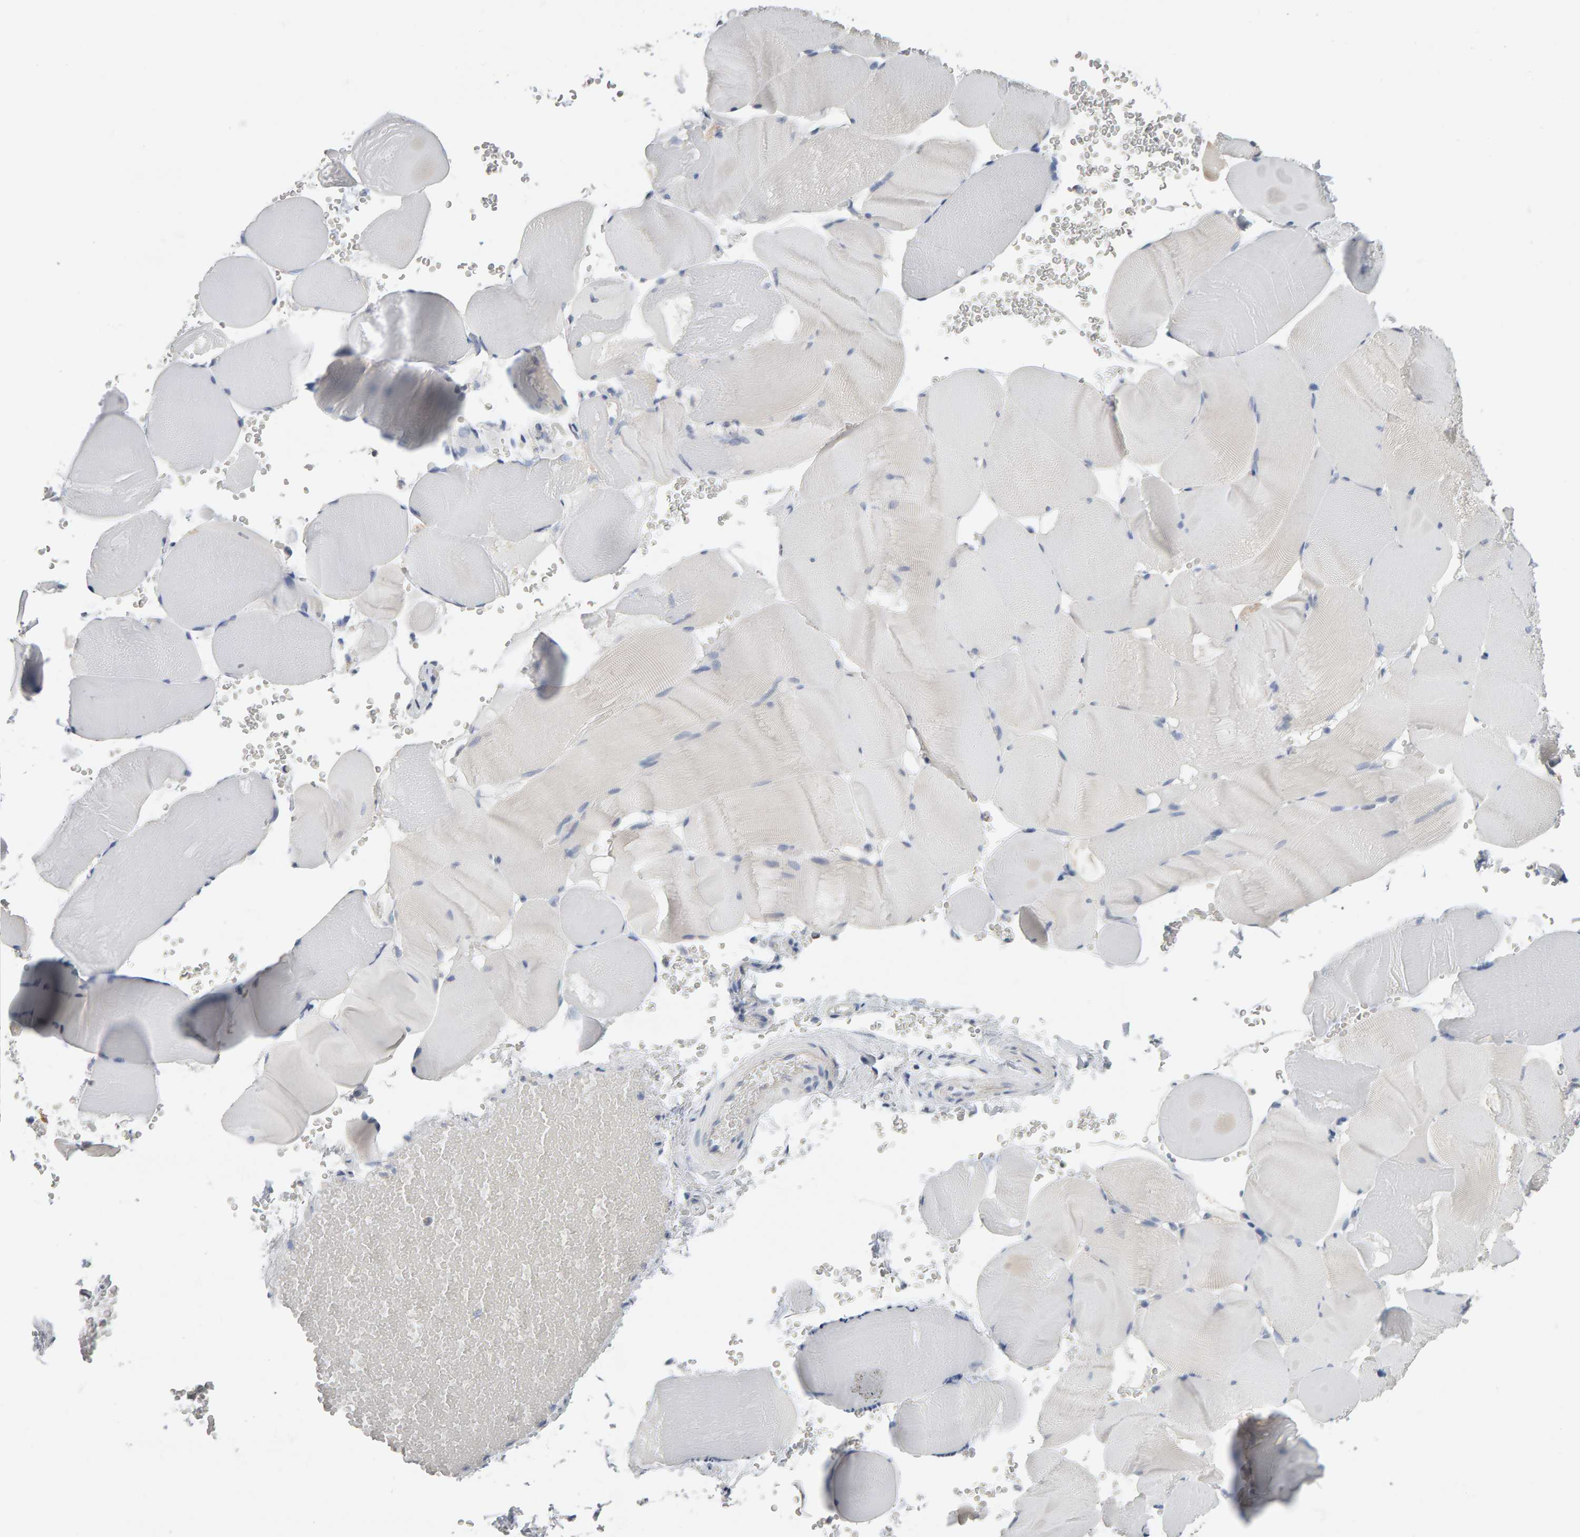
{"staining": {"intensity": "negative", "quantity": "none", "location": "none"}, "tissue": "skeletal muscle", "cell_type": "Myocytes", "image_type": "normal", "snomed": [{"axis": "morphology", "description": "Normal tissue, NOS"}, {"axis": "topography", "description": "Skeletal muscle"}], "caption": "Immunohistochemistry (IHC) image of unremarkable skeletal muscle: skeletal muscle stained with DAB (3,3'-diaminobenzidine) displays no significant protein positivity in myocytes.", "gene": "ADHFE1", "patient": {"sex": "male", "age": 62}}